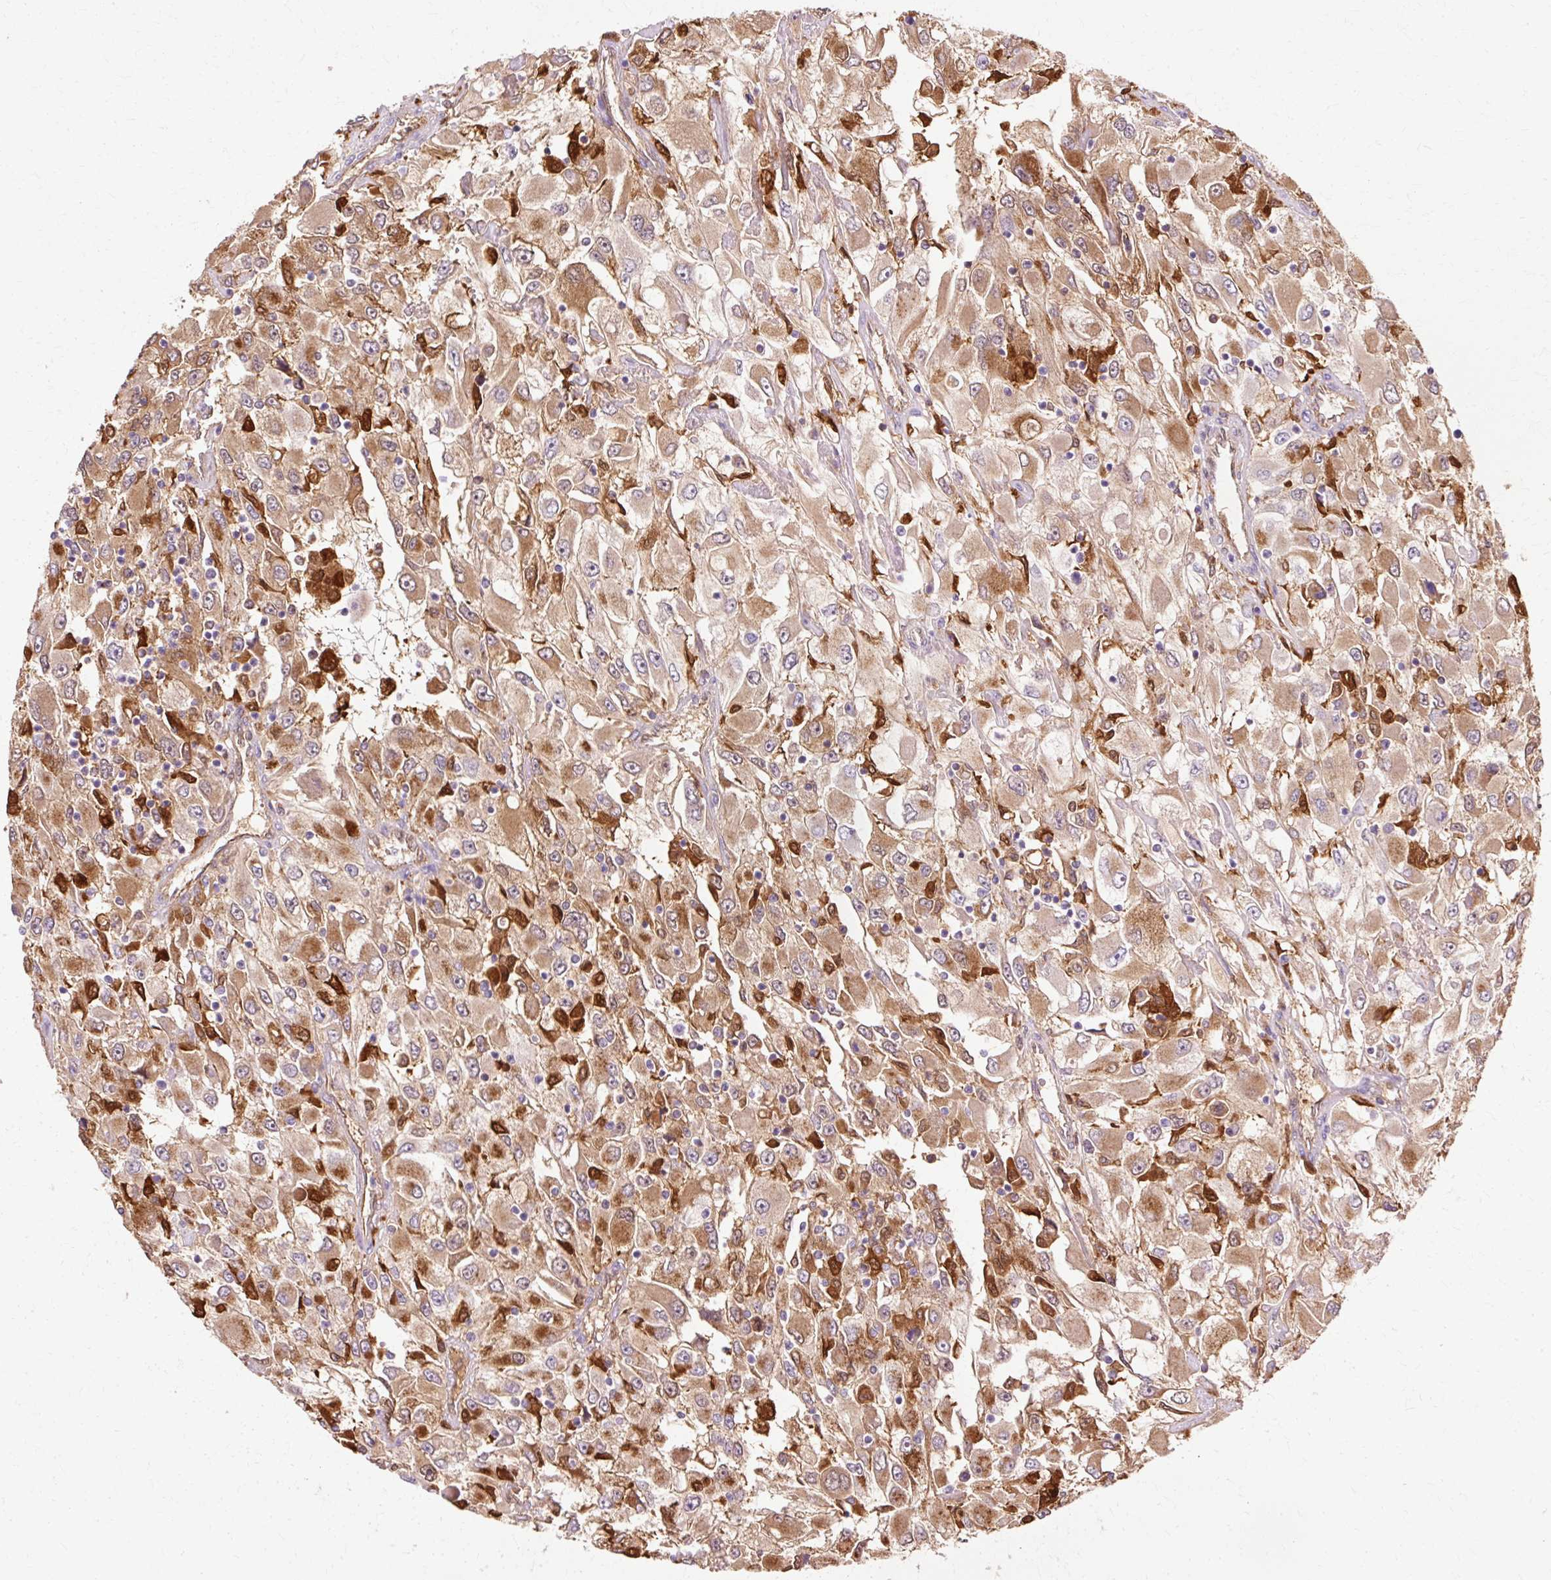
{"staining": {"intensity": "moderate", "quantity": ">75%", "location": "cytoplasmic/membranous"}, "tissue": "renal cancer", "cell_type": "Tumor cells", "image_type": "cancer", "snomed": [{"axis": "morphology", "description": "Adenocarcinoma, NOS"}, {"axis": "topography", "description": "Kidney"}], "caption": "An immunohistochemistry photomicrograph of tumor tissue is shown. Protein staining in brown labels moderate cytoplasmic/membranous positivity in renal cancer (adenocarcinoma) within tumor cells.", "gene": "GPX1", "patient": {"sex": "female", "age": 52}}